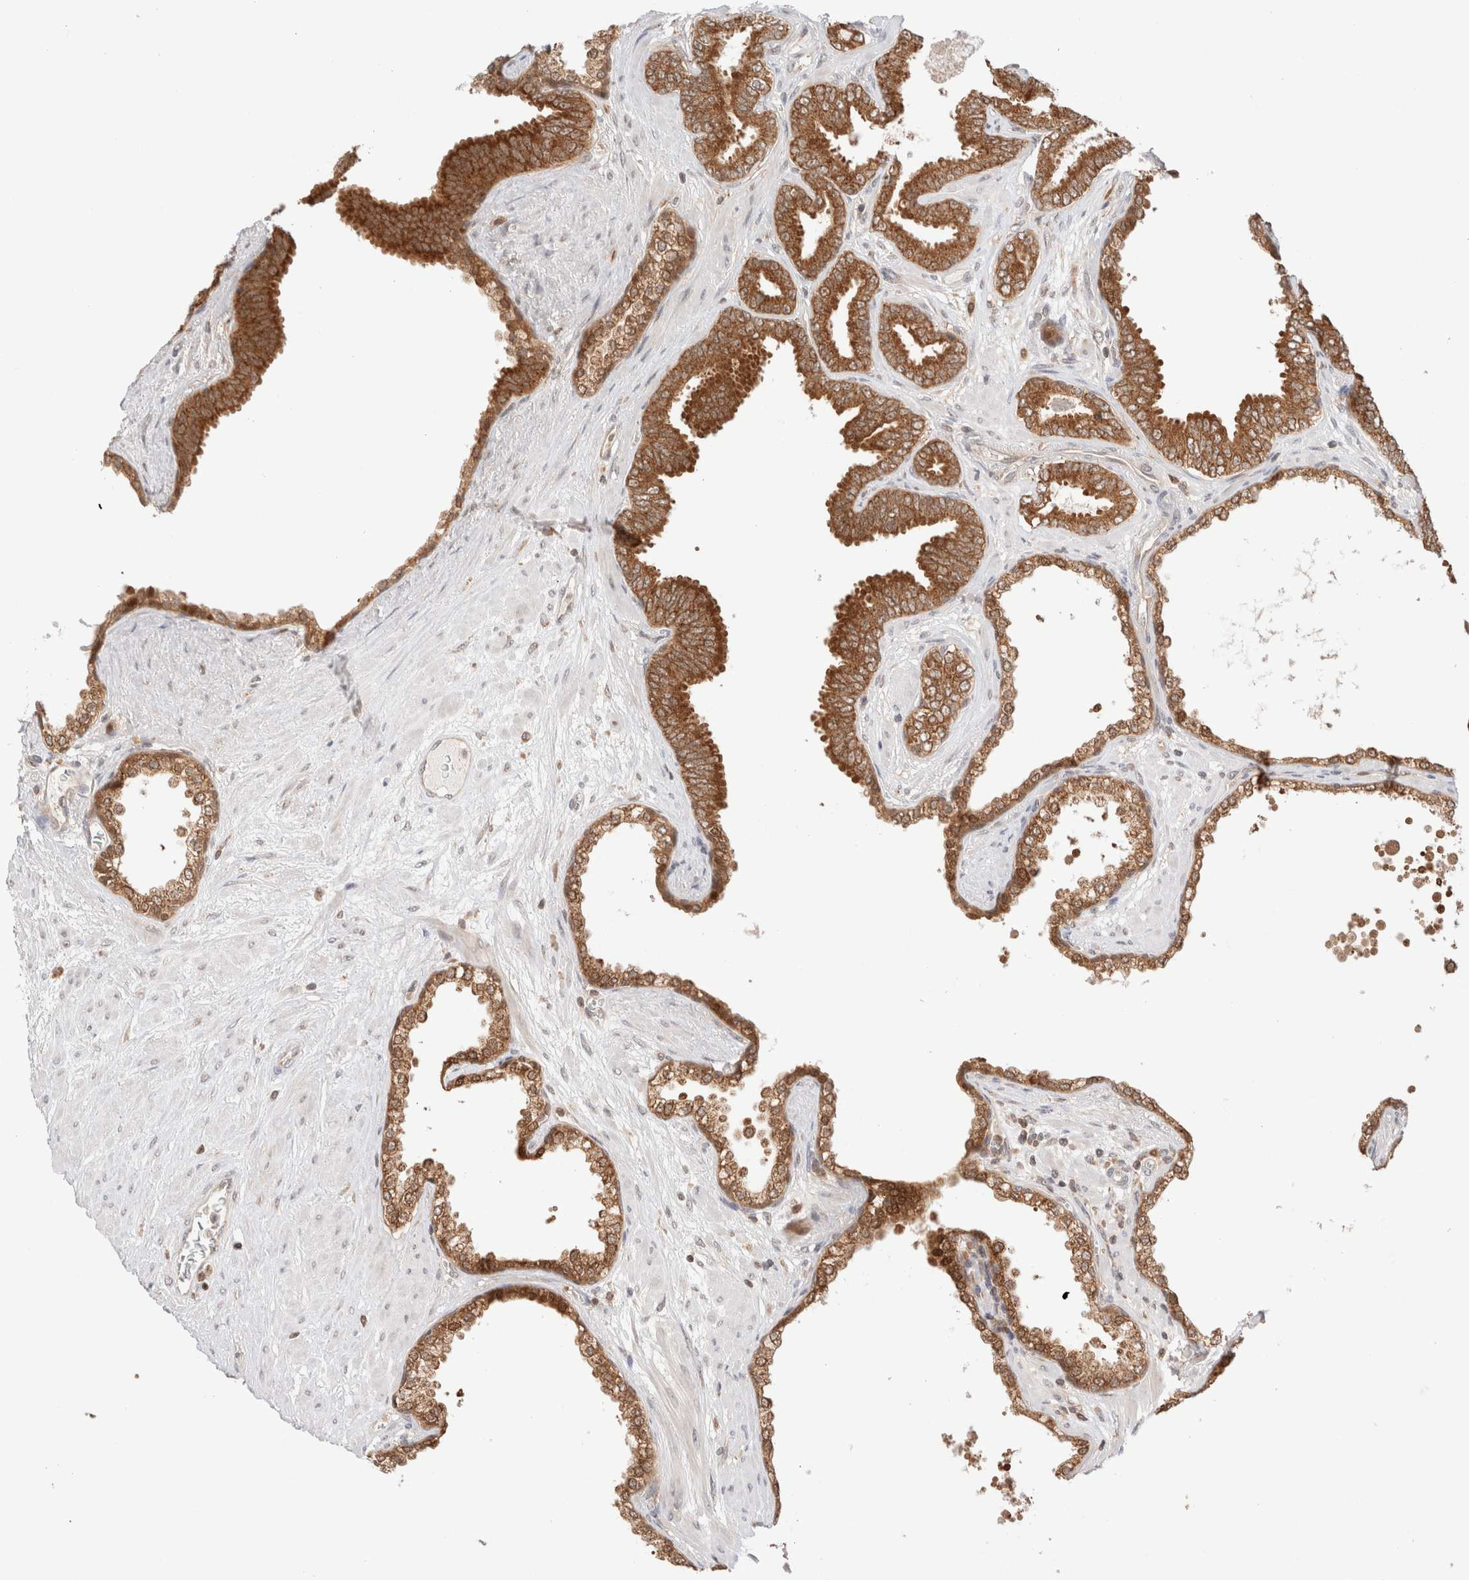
{"staining": {"intensity": "strong", "quantity": ">75%", "location": "cytoplasmic/membranous"}, "tissue": "prostate cancer", "cell_type": "Tumor cells", "image_type": "cancer", "snomed": [{"axis": "morphology", "description": "Adenocarcinoma, Low grade"}, {"axis": "topography", "description": "Prostate"}], "caption": "This is an image of immunohistochemistry (IHC) staining of prostate adenocarcinoma (low-grade), which shows strong positivity in the cytoplasmic/membranous of tumor cells.", "gene": "XKR4", "patient": {"sex": "male", "age": 62}}